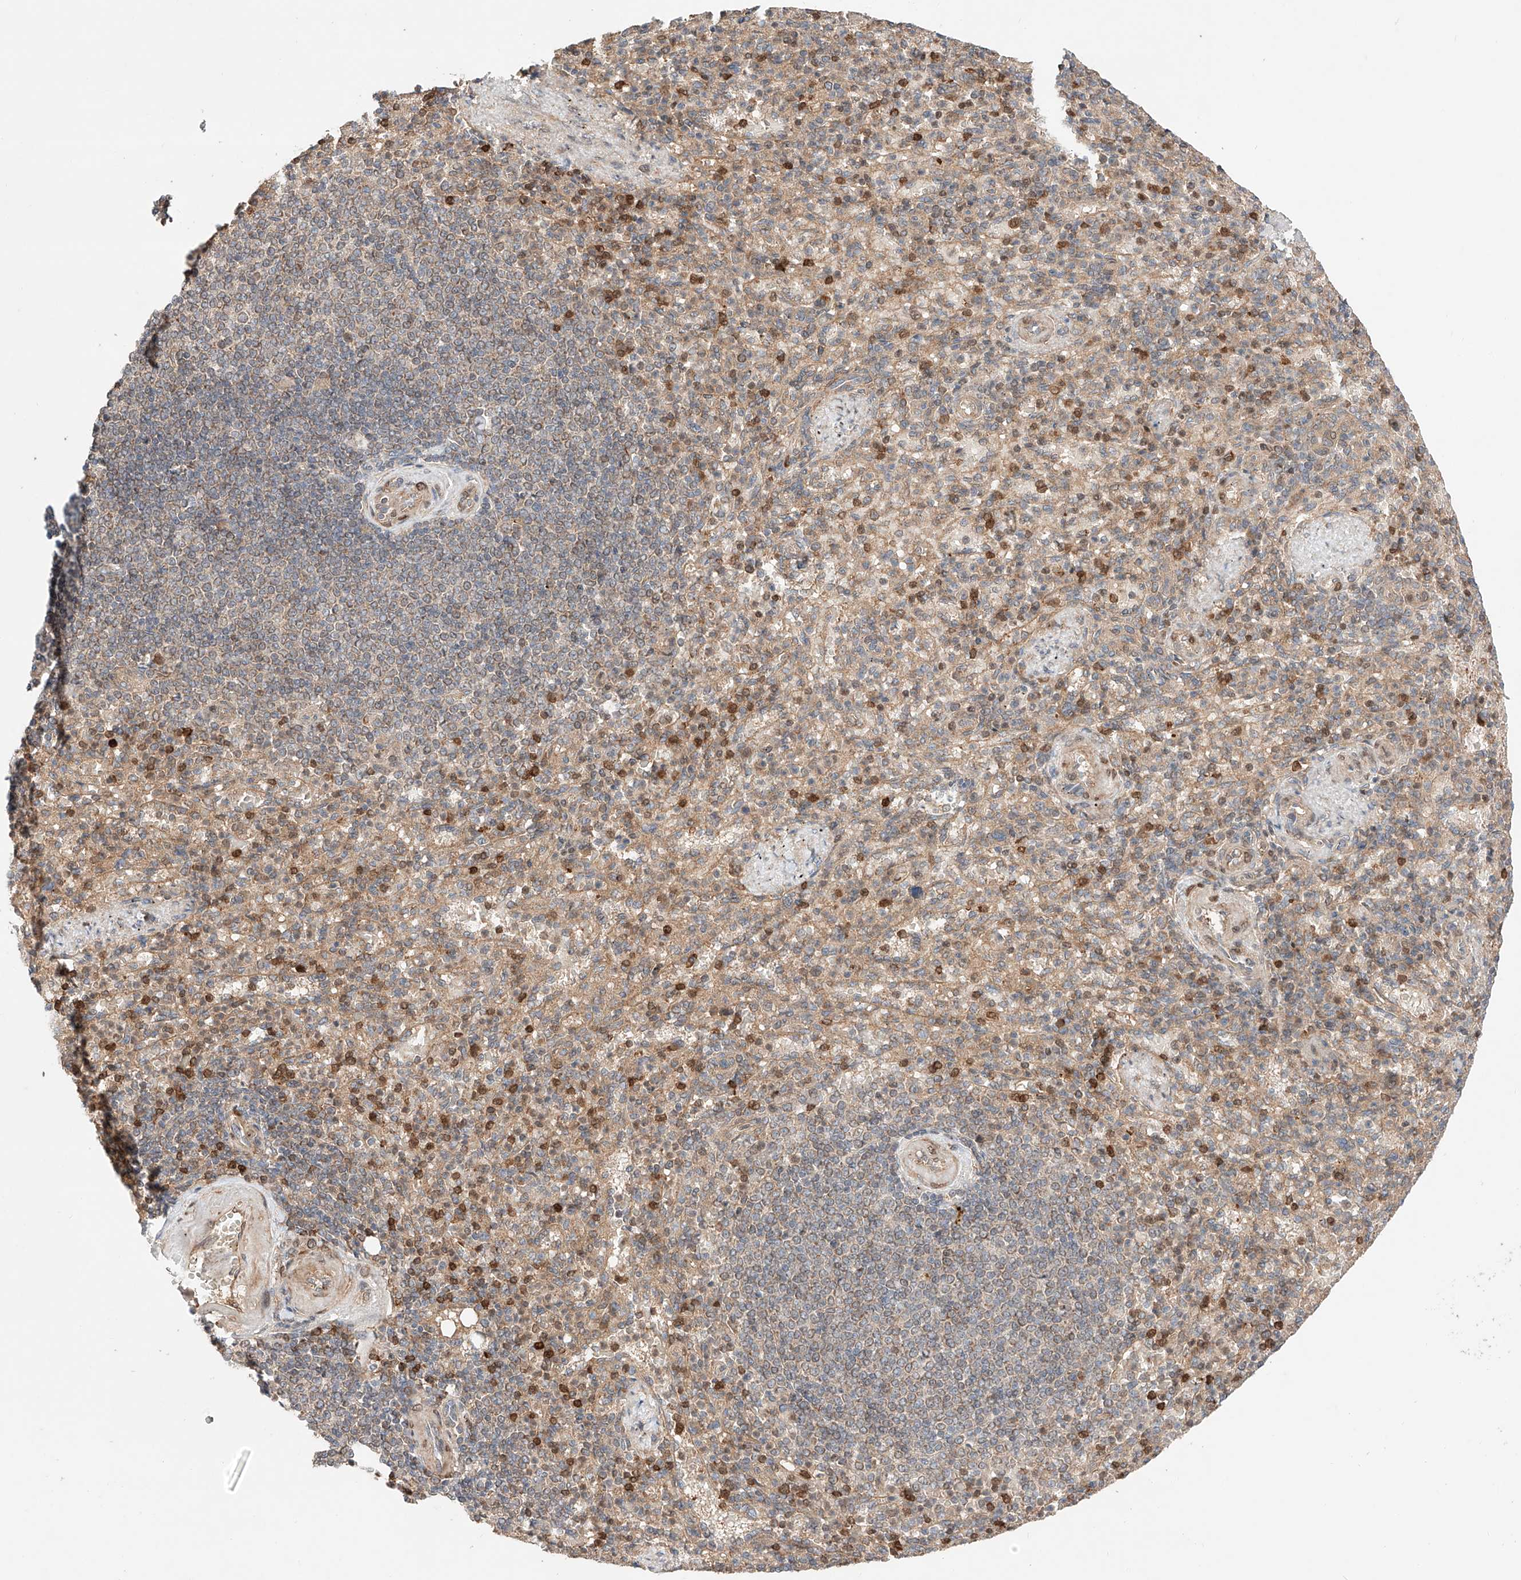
{"staining": {"intensity": "strong", "quantity": "<25%", "location": "cytoplasmic/membranous,nuclear"}, "tissue": "spleen", "cell_type": "Cells in red pulp", "image_type": "normal", "snomed": [{"axis": "morphology", "description": "Normal tissue, NOS"}, {"axis": "topography", "description": "Spleen"}], "caption": "Immunohistochemistry staining of unremarkable spleen, which shows medium levels of strong cytoplasmic/membranous,nuclear positivity in approximately <25% of cells in red pulp indicating strong cytoplasmic/membranous,nuclear protein staining. The staining was performed using DAB (brown) for protein detection and nuclei were counterstained in hematoxylin (blue).", "gene": "IGSF22", "patient": {"sex": "female", "age": 74}}